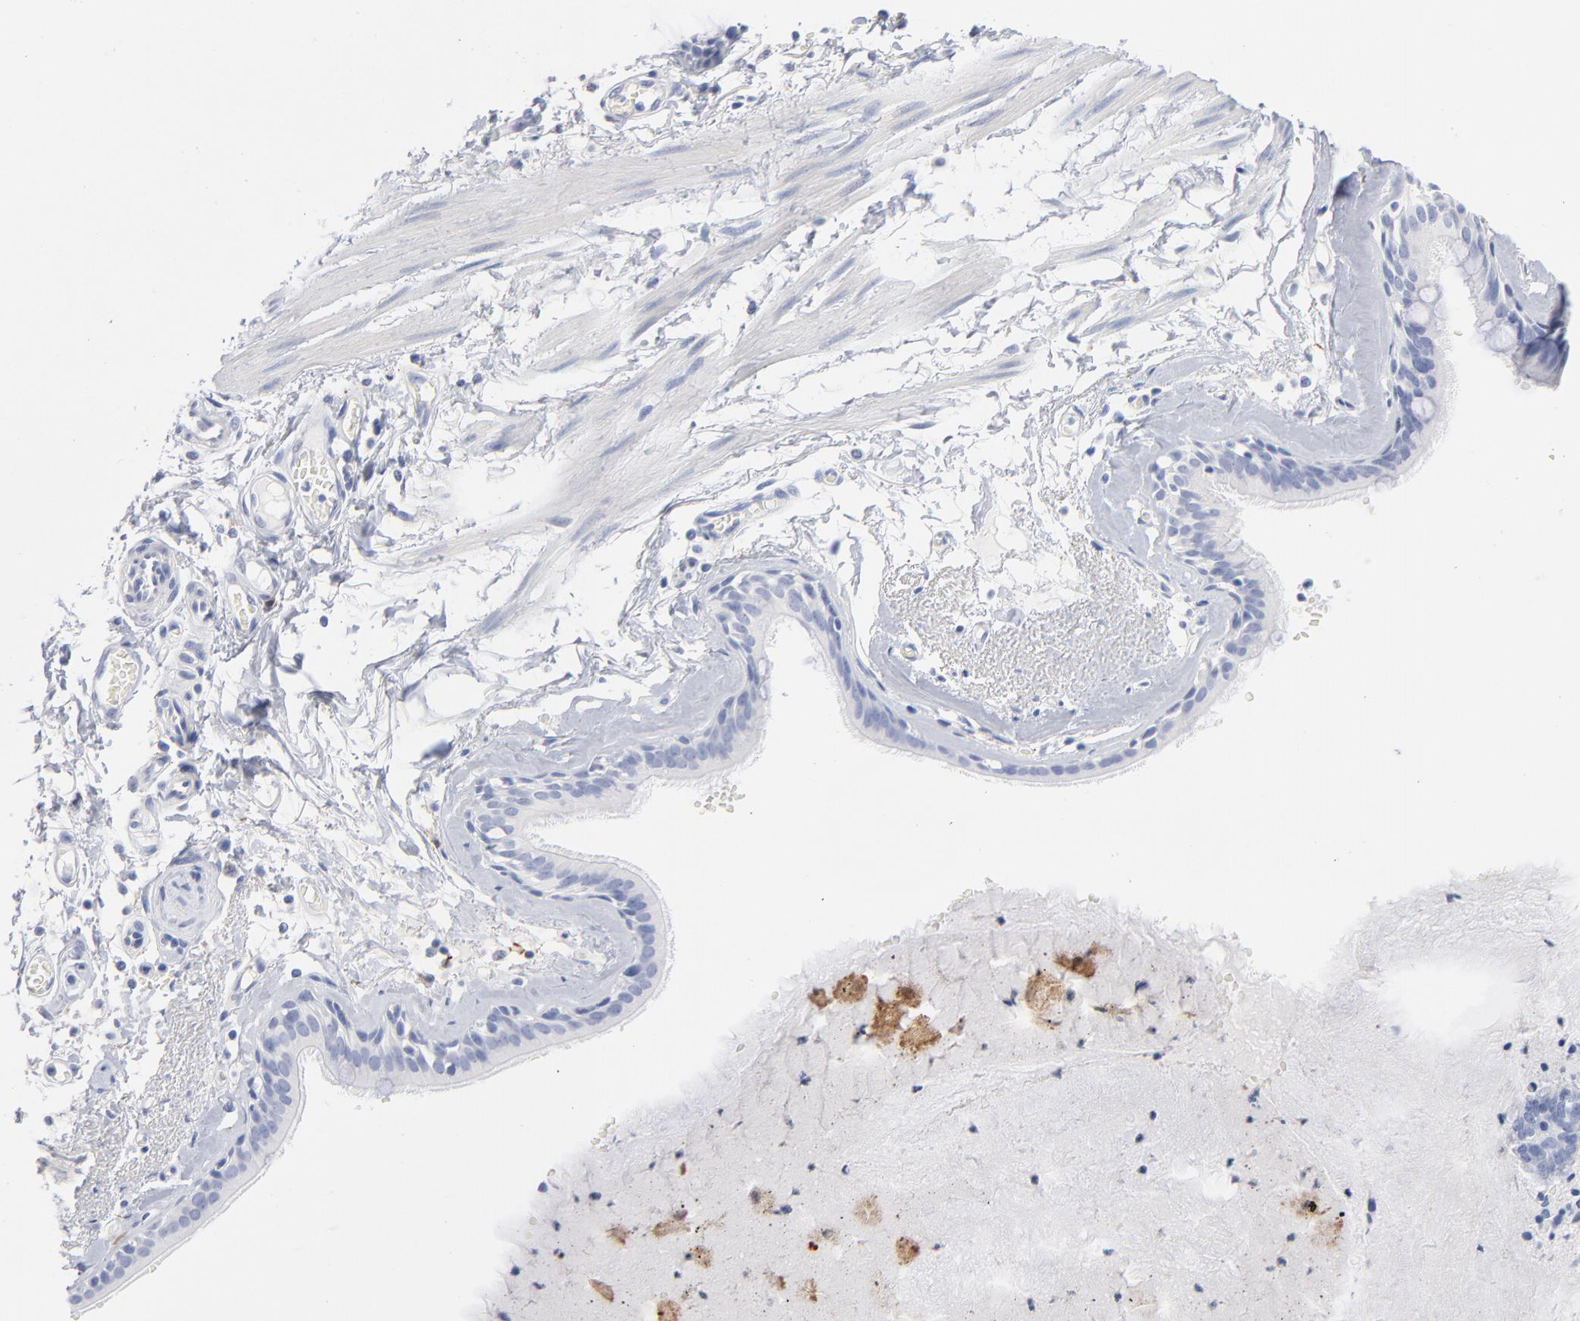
{"staining": {"intensity": "negative", "quantity": "none", "location": "none"}, "tissue": "bronchus", "cell_type": "Respiratory epithelial cells", "image_type": "normal", "snomed": [{"axis": "morphology", "description": "Normal tissue, NOS"}, {"axis": "topography", "description": "Bronchus"}, {"axis": "topography", "description": "Lung"}], "caption": "The photomicrograph exhibits no staining of respiratory epithelial cells in unremarkable bronchus.", "gene": "IFIT2", "patient": {"sex": "female", "age": 56}}